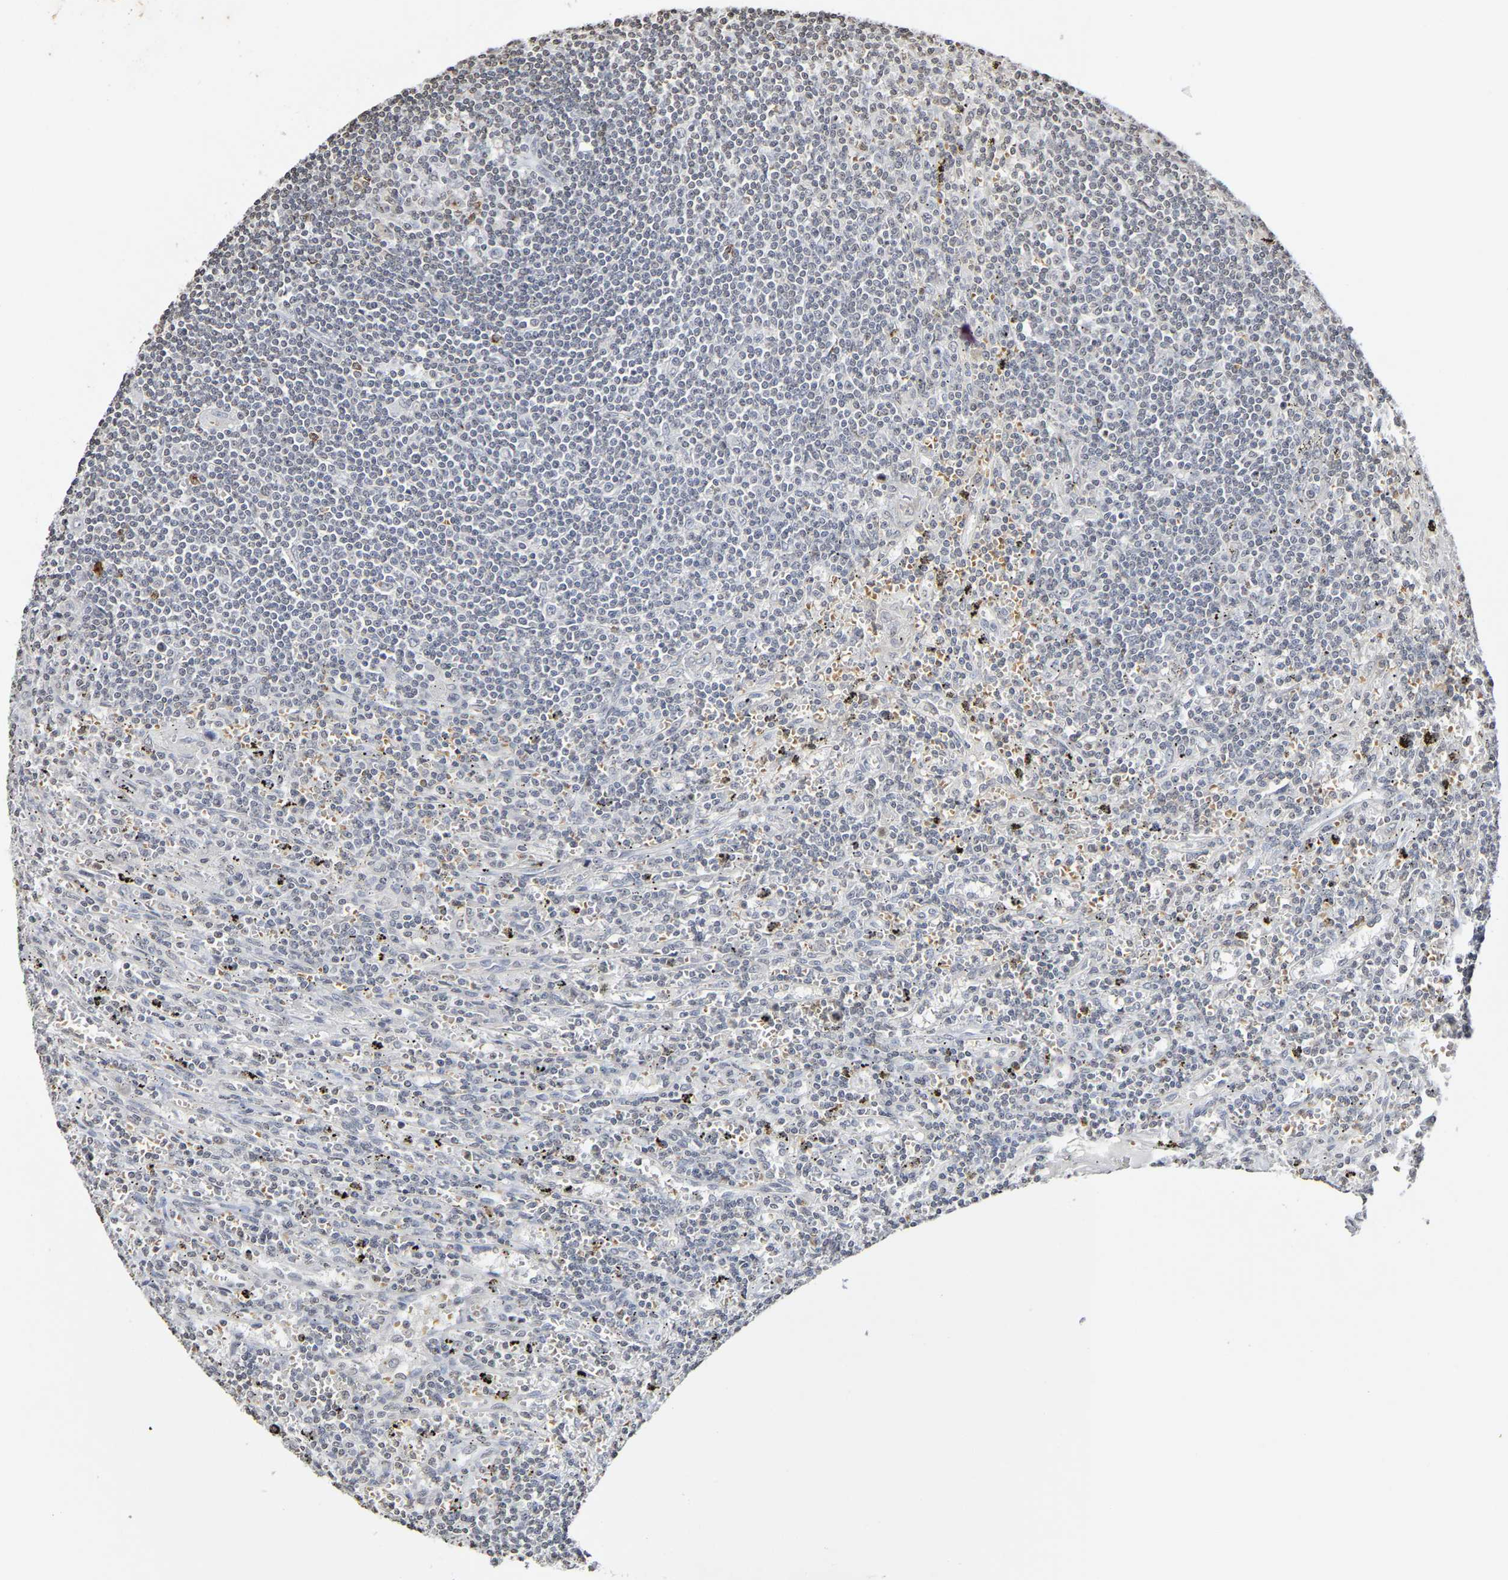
{"staining": {"intensity": "negative", "quantity": "none", "location": "none"}, "tissue": "lymphoma", "cell_type": "Tumor cells", "image_type": "cancer", "snomed": [{"axis": "morphology", "description": "Malignant lymphoma, non-Hodgkin's type, Low grade"}, {"axis": "topography", "description": "Spleen"}], "caption": "This image is of lymphoma stained with IHC to label a protein in brown with the nuclei are counter-stained blue. There is no staining in tumor cells.", "gene": "ATF4", "patient": {"sex": "male", "age": 76}}